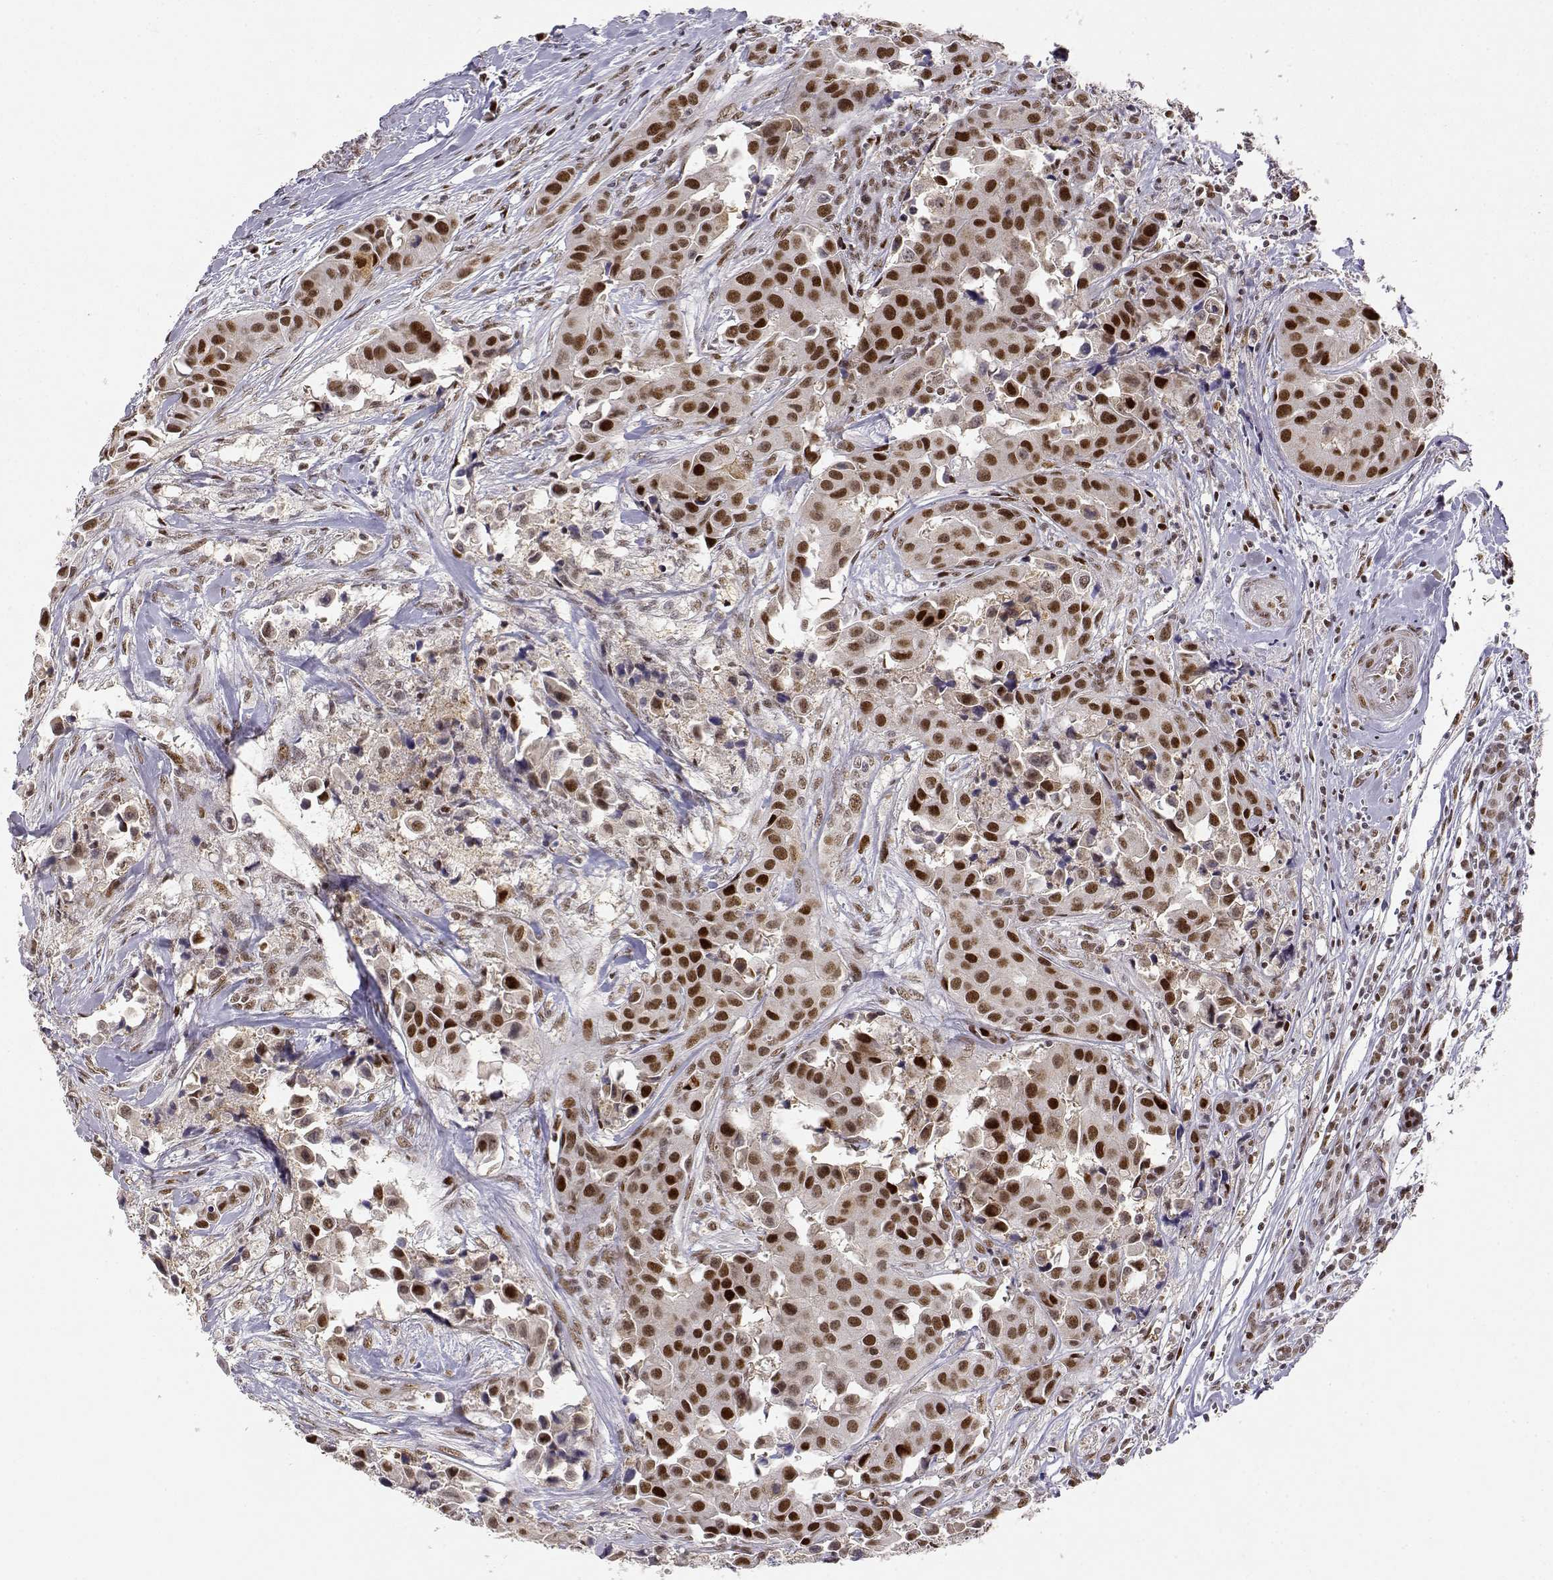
{"staining": {"intensity": "strong", "quantity": ">75%", "location": "nuclear"}, "tissue": "head and neck cancer", "cell_type": "Tumor cells", "image_type": "cancer", "snomed": [{"axis": "morphology", "description": "Adenocarcinoma, NOS"}, {"axis": "topography", "description": "Head-Neck"}], "caption": "Immunohistochemical staining of head and neck cancer reveals high levels of strong nuclear protein expression in about >75% of tumor cells. (brown staining indicates protein expression, while blue staining denotes nuclei).", "gene": "RSF1", "patient": {"sex": "male", "age": 76}}